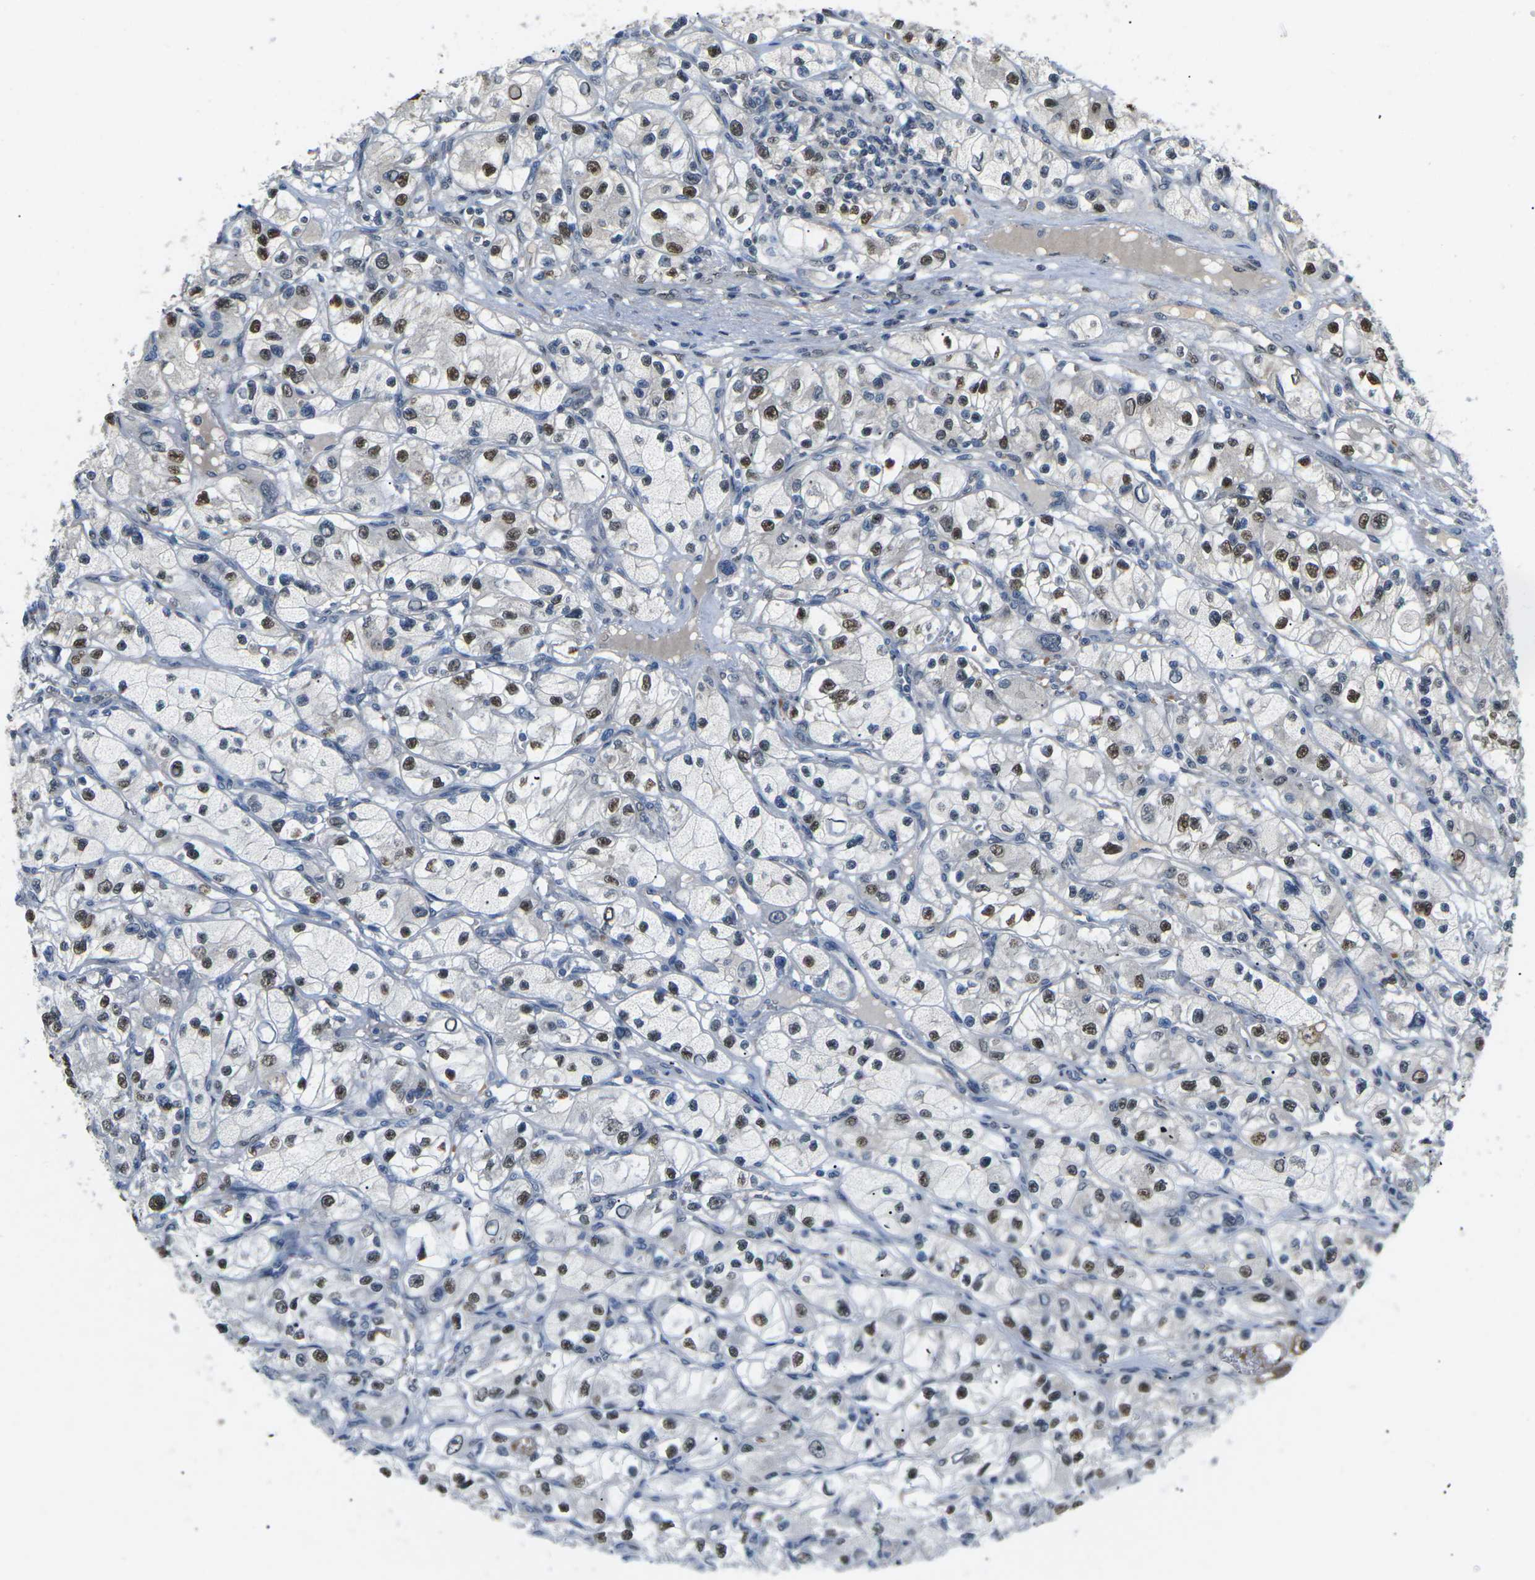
{"staining": {"intensity": "moderate", "quantity": "25%-75%", "location": "nuclear"}, "tissue": "renal cancer", "cell_type": "Tumor cells", "image_type": "cancer", "snomed": [{"axis": "morphology", "description": "Adenocarcinoma, NOS"}, {"axis": "topography", "description": "Kidney"}], "caption": "IHC (DAB) staining of renal cancer (adenocarcinoma) demonstrates moderate nuclear protein positivity in approximately 25%-75% of tumor cells.", "gene": "ERBB4", "patient": {"sex": "female", "age": 57}}